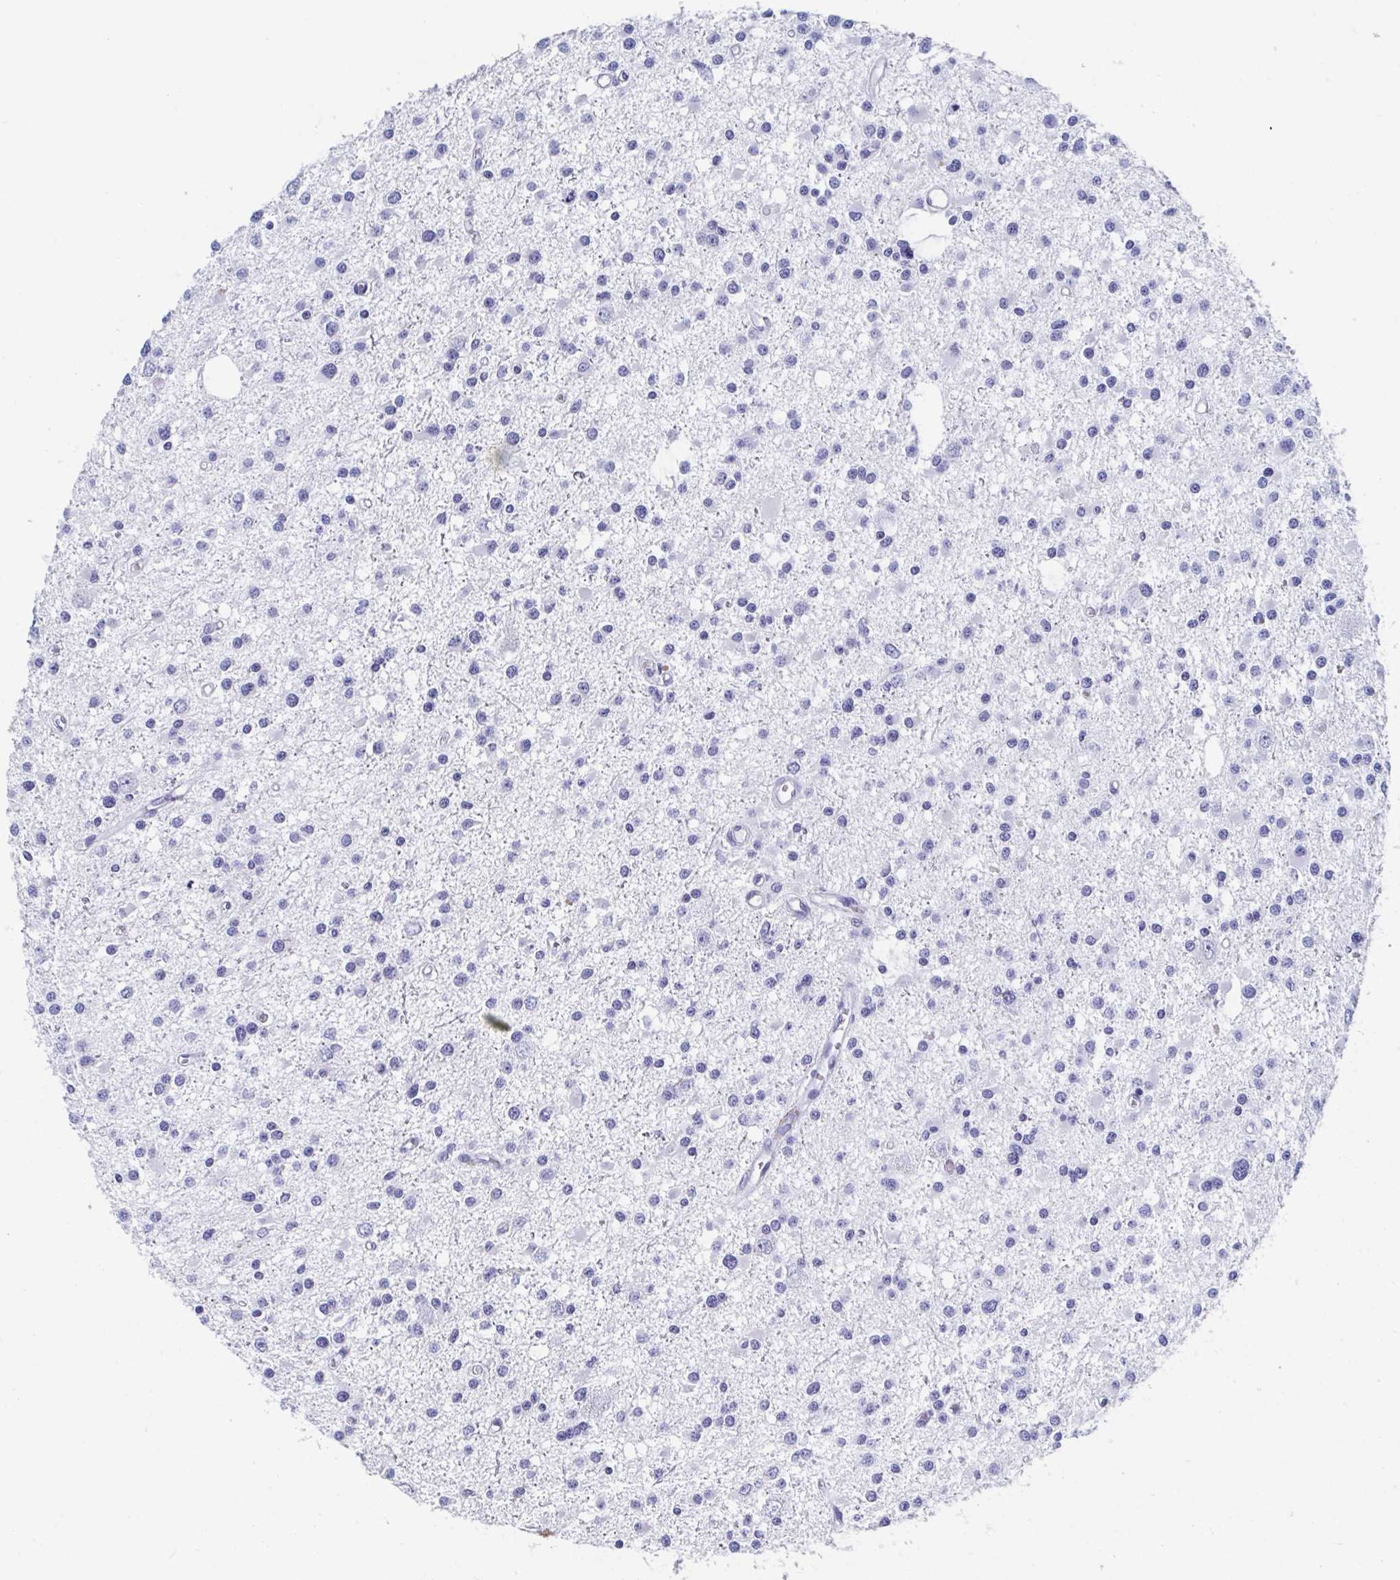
{"staining": {"intensity": "negative", "quantity": "none", "location": "none"}, "tissue": "glioma", "cell_type": "Tumor cells", "image_type": "cancer", "snomed": [{"axis": "morphology", "description": "Glioma, malignant, High grade"}, {"axis": "topography", "description": "Brain"}], "caption": "Glioma was stained to show a protein in brown. There is no significant staining in tumor cells.", "gene": "C10orf53", "patient": {"sex": "male", "age": 54}}